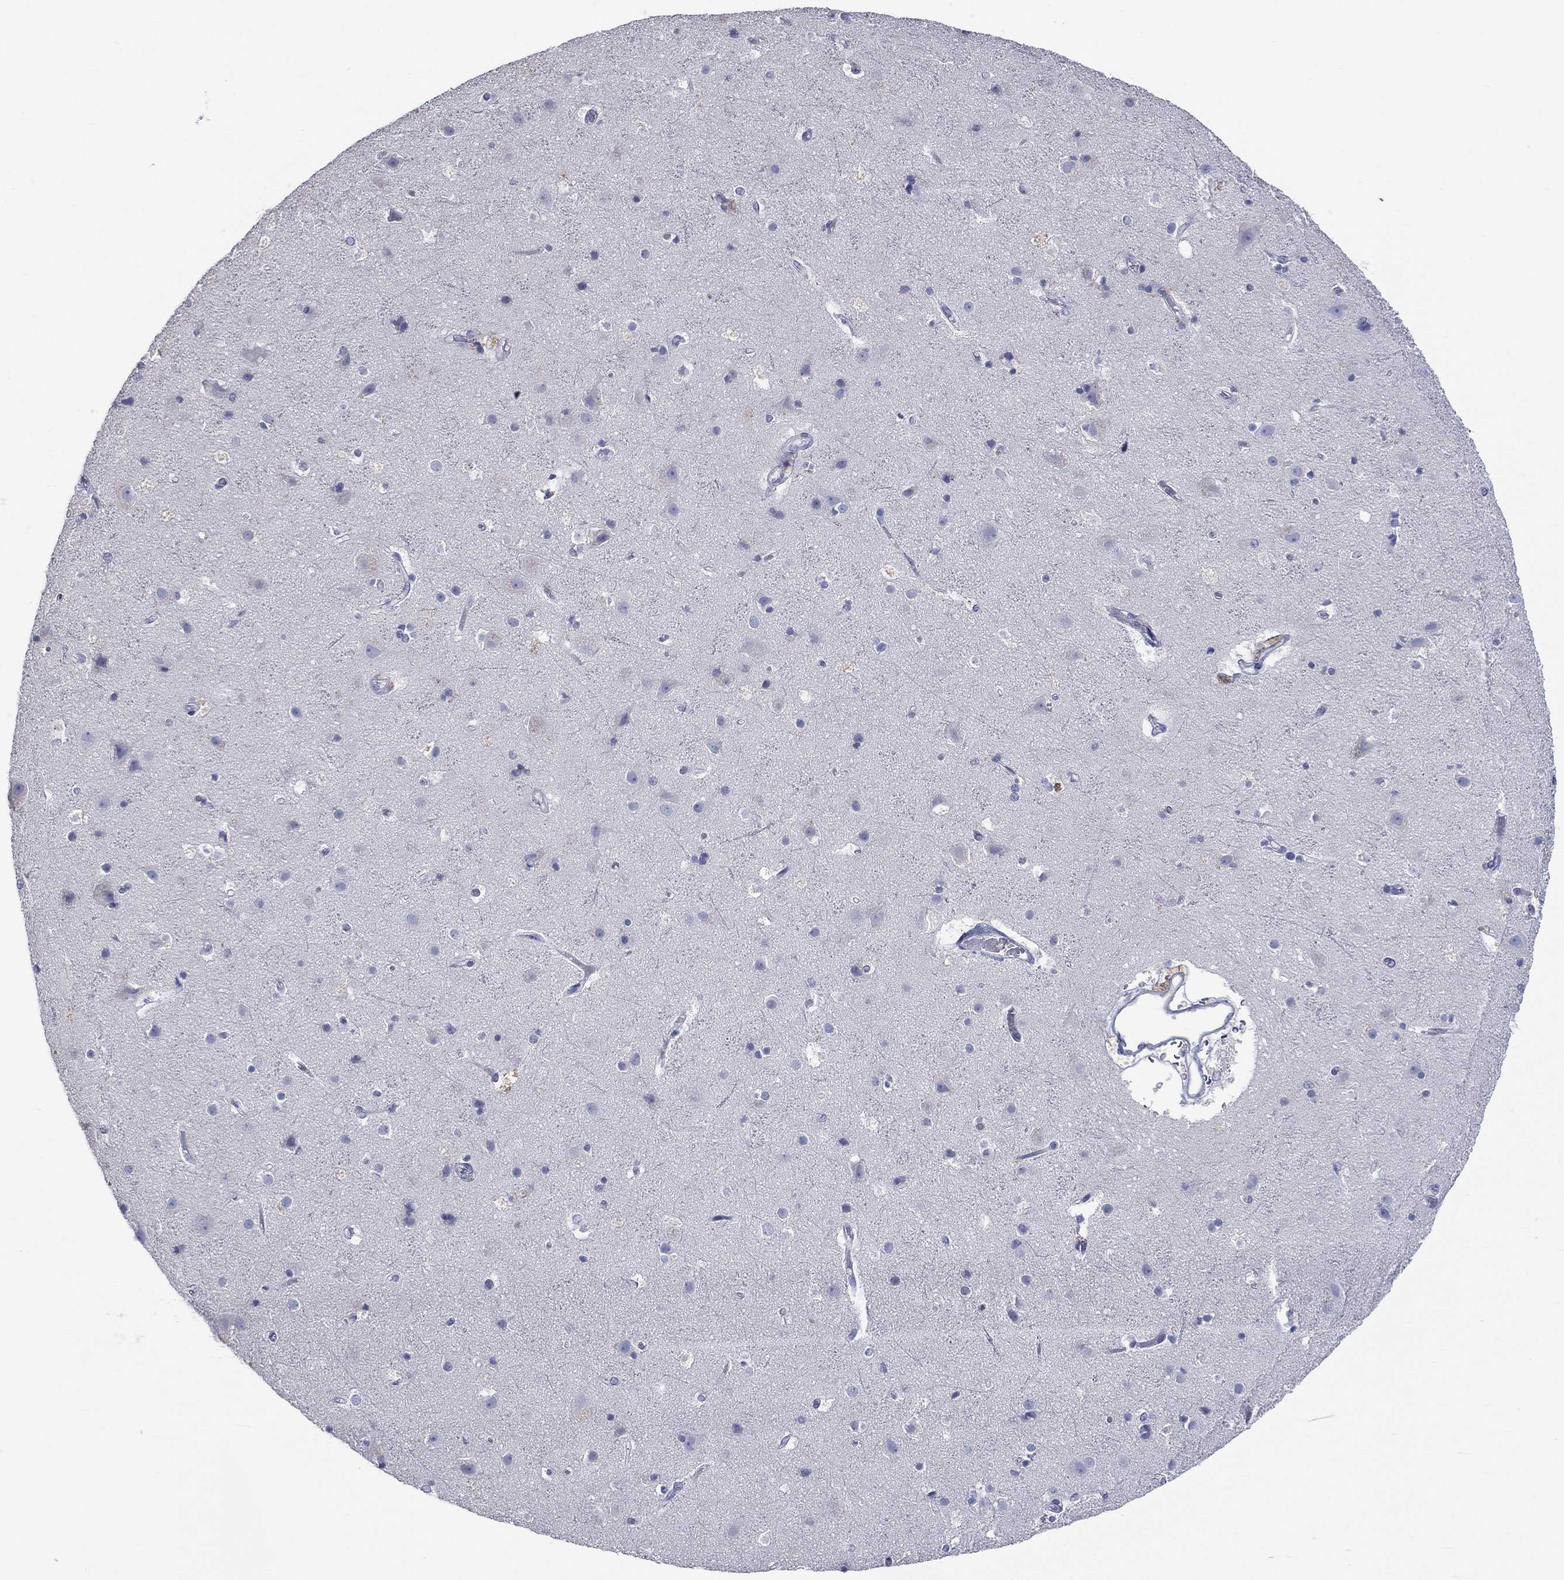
{"staining": {"intensity": "negative", "quantity": "none", "location": "none"}, "tissue": "cerebral cortex", "cell_type": "Endothelial cells", "image_type": "normal", "snomed": [{"axis": "morphology", "description": "Normal tissue, NOS"}, {"axis": "topography", "description": "Cerebral cortex"}], "caption": "This is an IHC micrograph of benign human cerebral cortex. There is no staining in endothelial cells.", "gene": "CES2", "patient": {"sex": "female", "age": 52}}